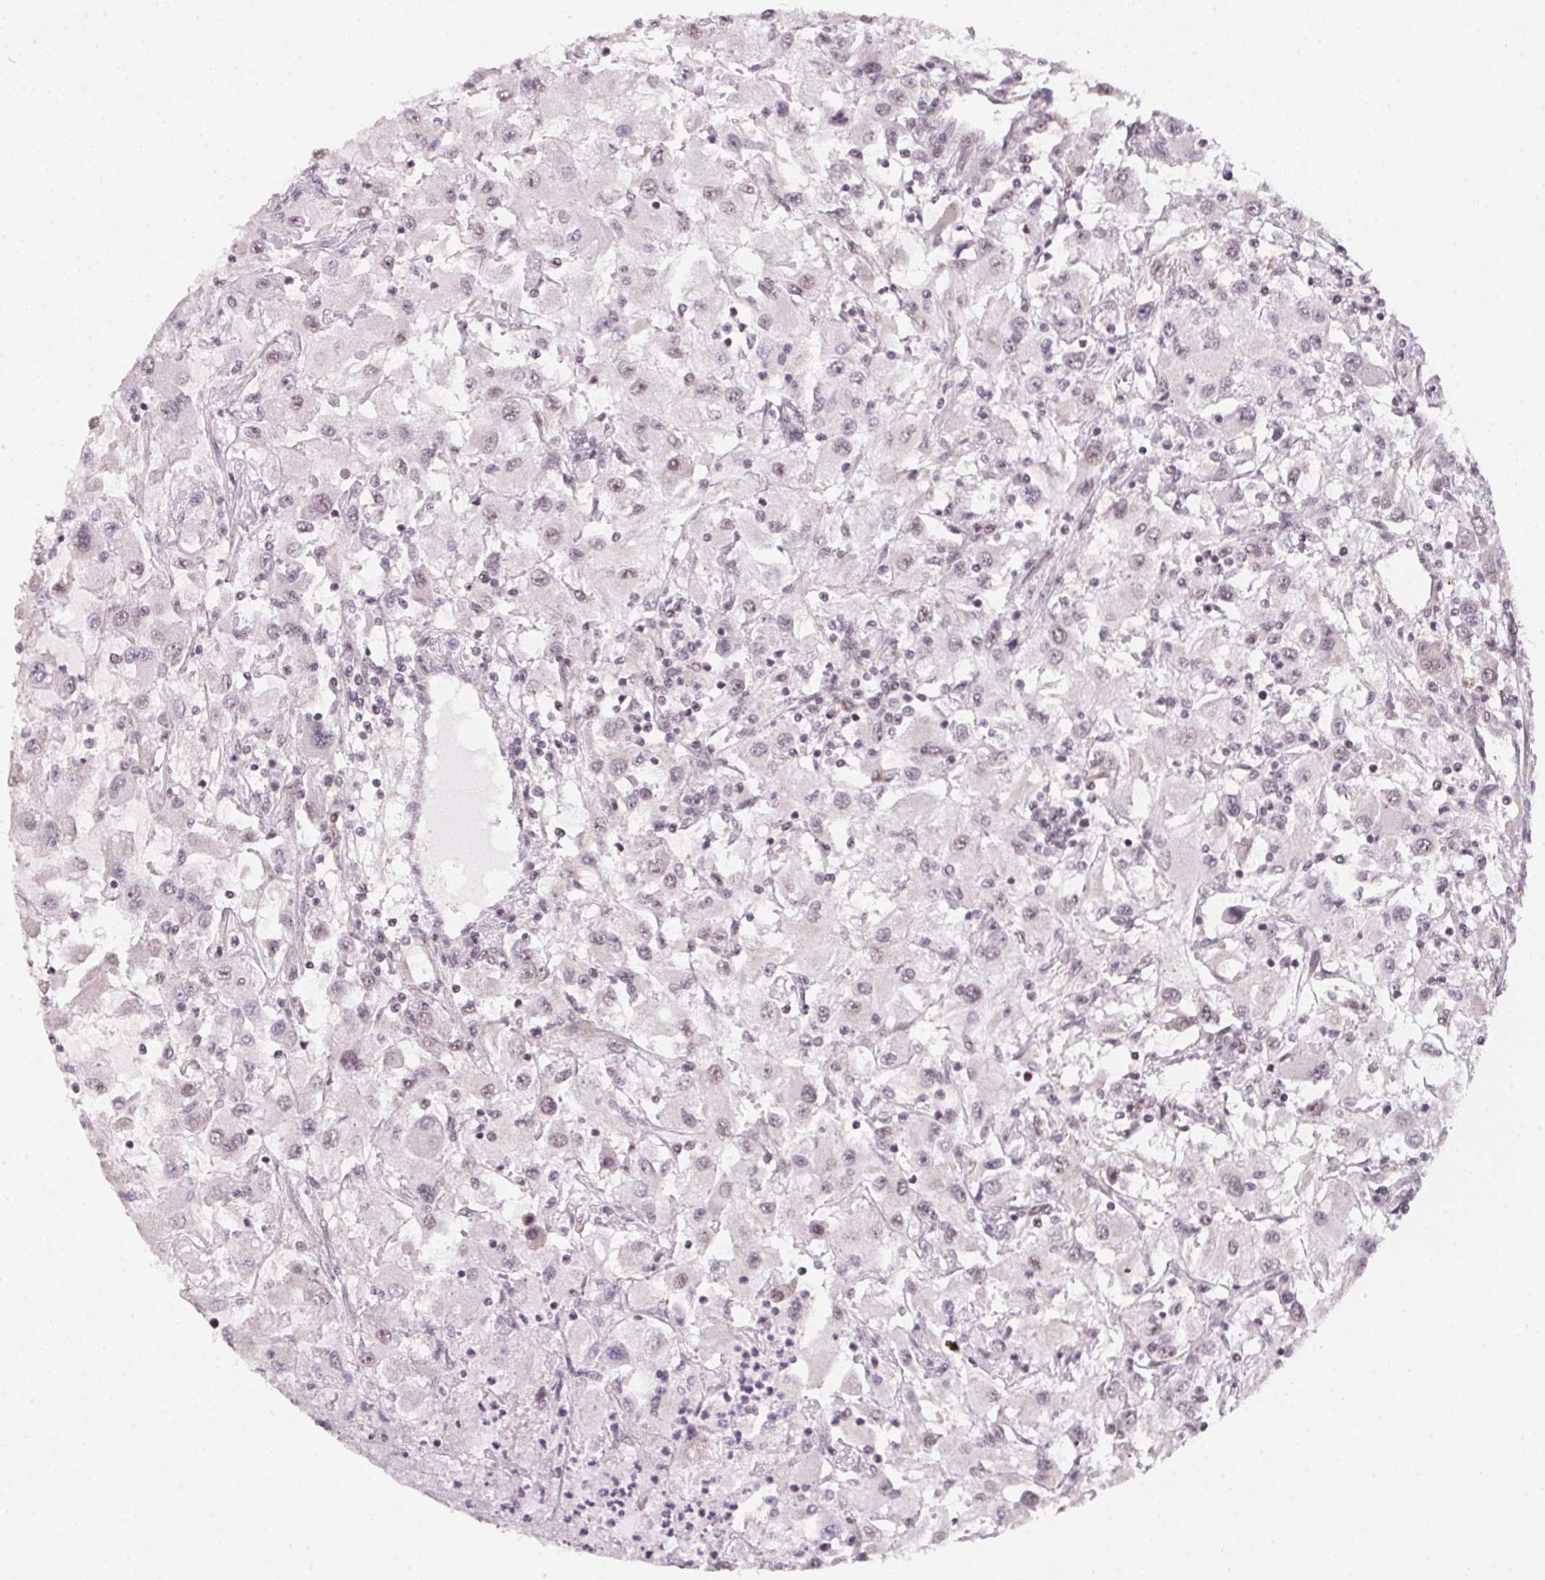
{"staining": {"intensity": "negative", "quantity": "none", "location": "none"}, "tissue": "renal cancer", "cell_type": "Tumor cells", "image_type": "cancer", "snomed": [{"axis": "morphology", "description": "Adenocarcinoma, NOS"}, {"axis": "topography", "description": "Kidney"}], "caption": "Tumor cells are negative for protein expression in human adenocarcinoma (renal).", "gene": "KAT6A", "patient": {"sex": "female", "age": 67}}